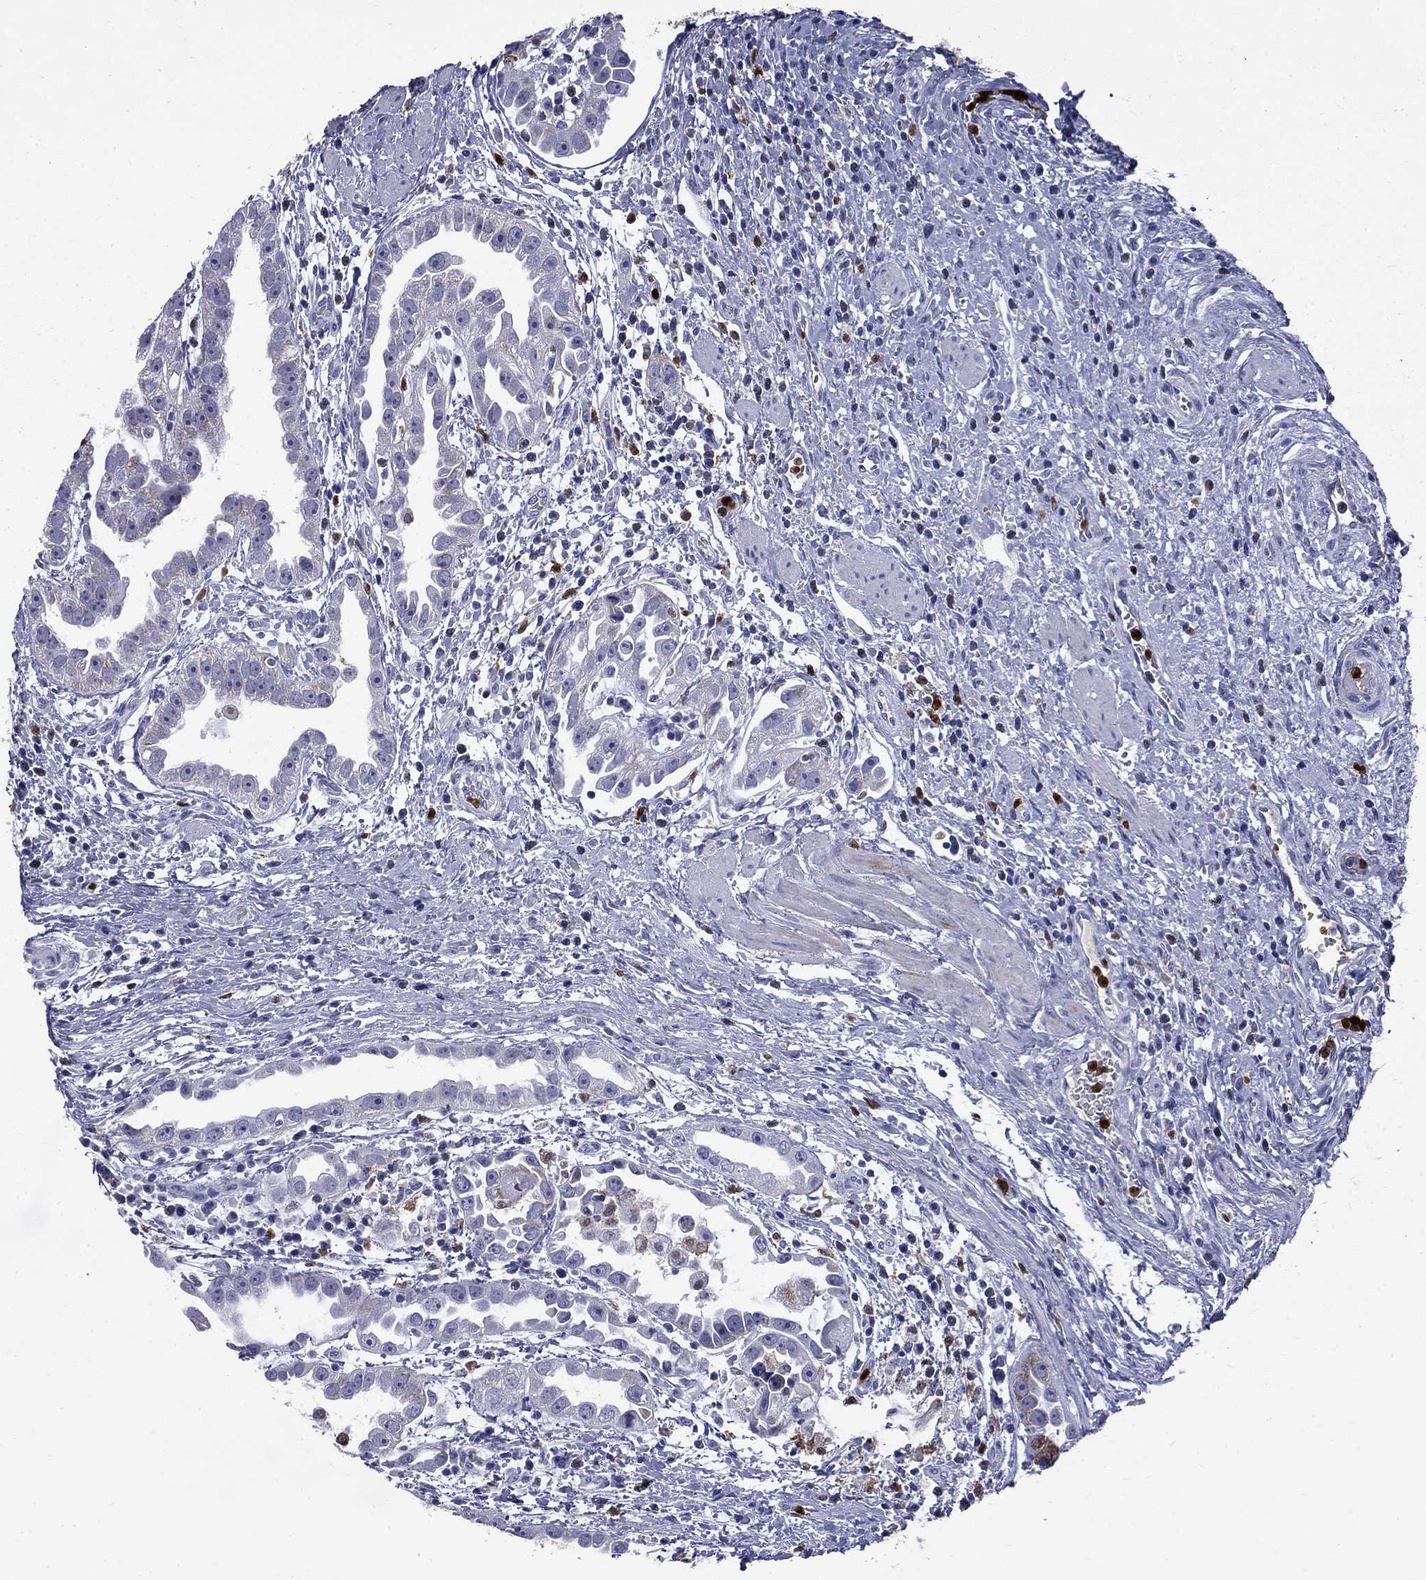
{"staining": {"intensity": "negative", "quantity": "none", "location": "none"}, "tissue": "urothelial cancer", "cell_type": "Tumor cells", "image_type": "cancer", "snomed": [{"axis": "morphology", "description": "Urothelial carcinoma, High grade"}, {"axis": "topography", "description": "Urinary bladder"}], "caption": "DAB immunohistochemical staining of human urothelial cancer exhibits no significant positivity in tumor cells.", "gene": "TRIM29", "patient": {"sex": "female", "age": 41}}